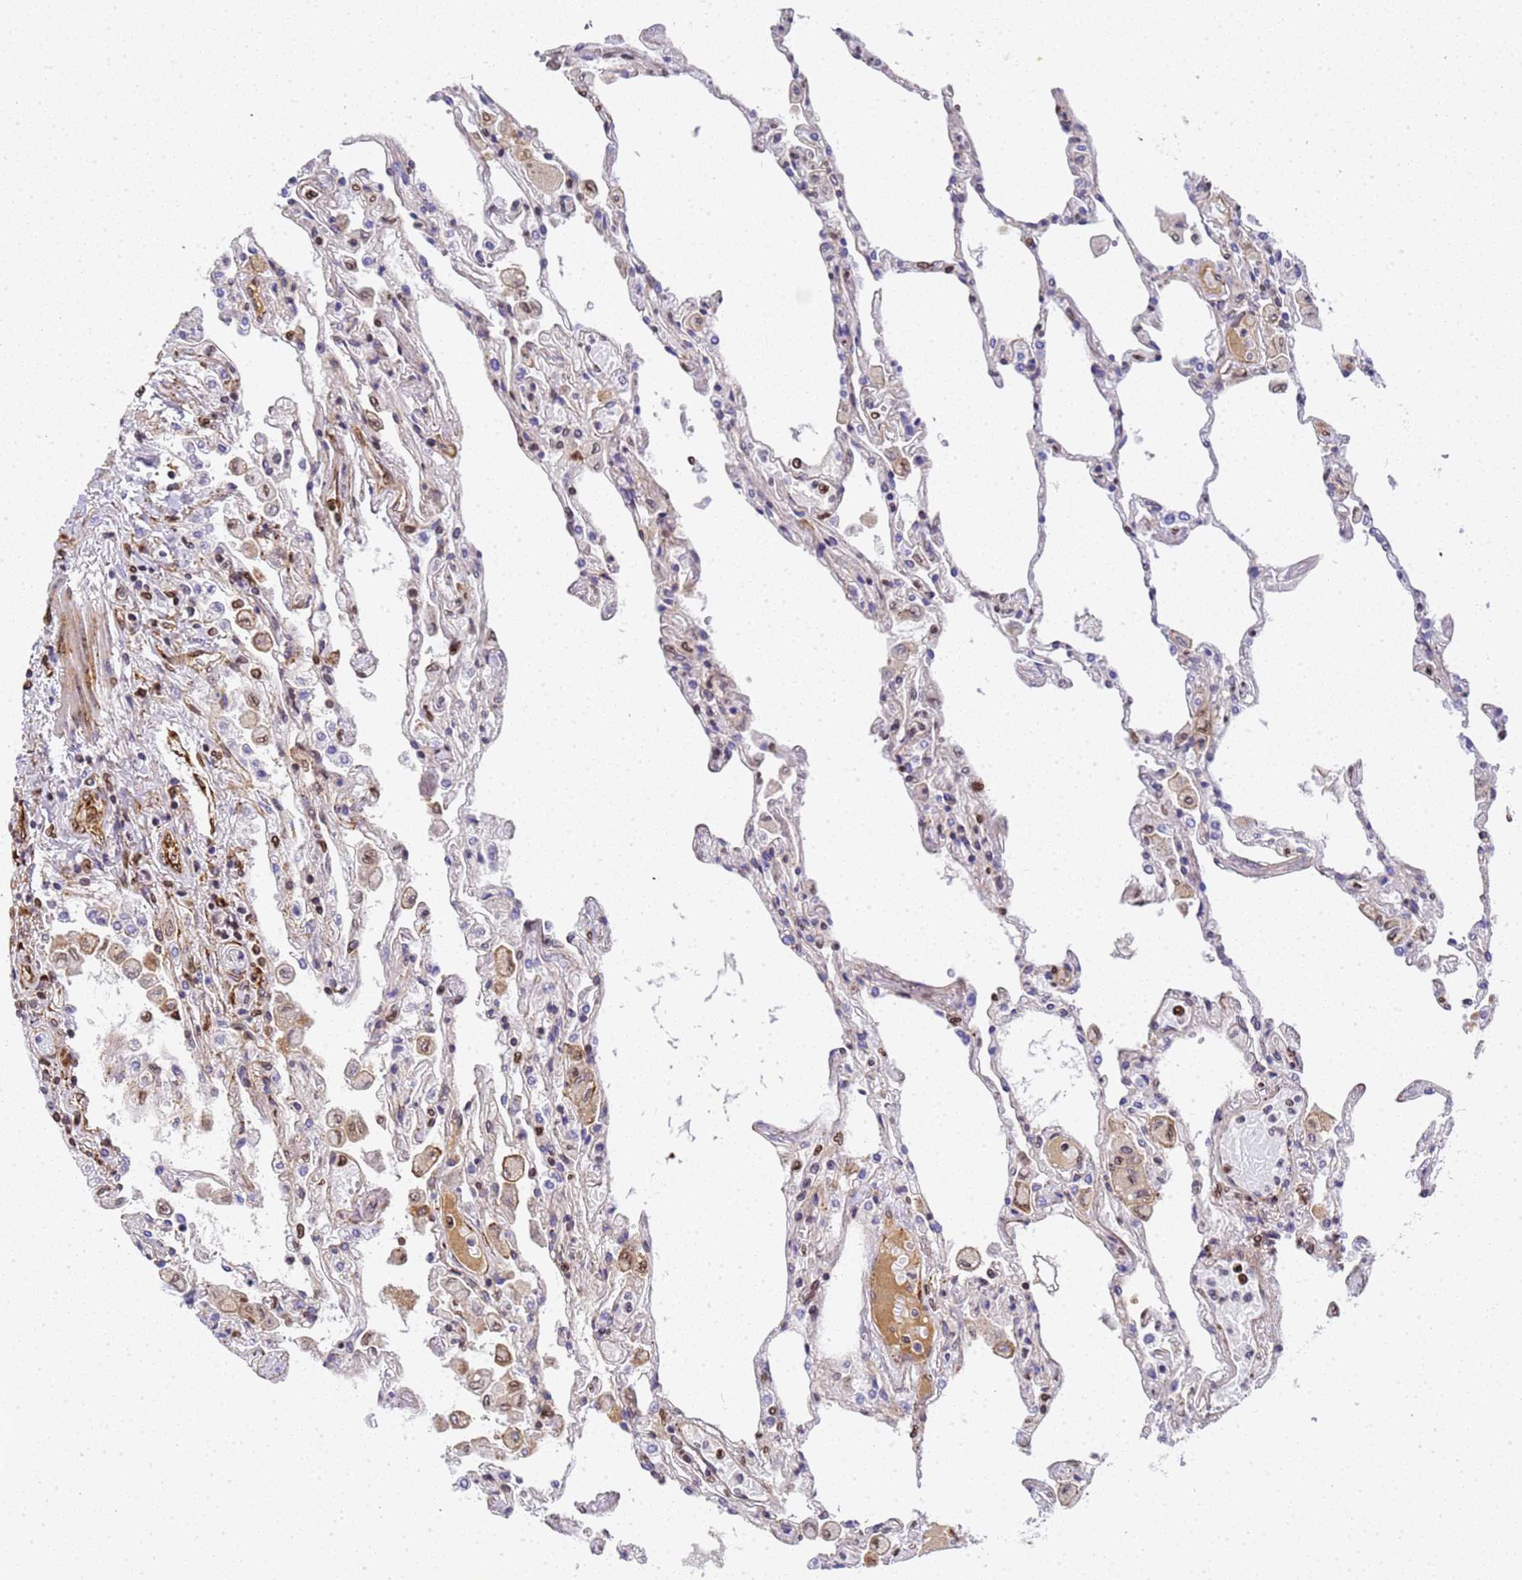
{"staining": {"intensity": "negative", "quantity": "none", "location": "none"}, "tissue": "lung", "cell_type": "Alveolar cells", "image_type": "normal", "snomed": [{"axis": "morphology", "description": "Normal tissue, NOS"}, {"axis": "topography", "description": "Bronchus"}, {"axis": "topography", "description": "Lung"}], "caption": "Immunohistochemical staining of unremarkable human lung displays no significant positivity in alveolar cells. (Brightfield microscopy of DAB (3,3'-diaminobenzidine) immunohistochemistry (IHC) at high magnification).", "gene": "IGFBP7", "patient": {"sex": "female", "age": 49}}